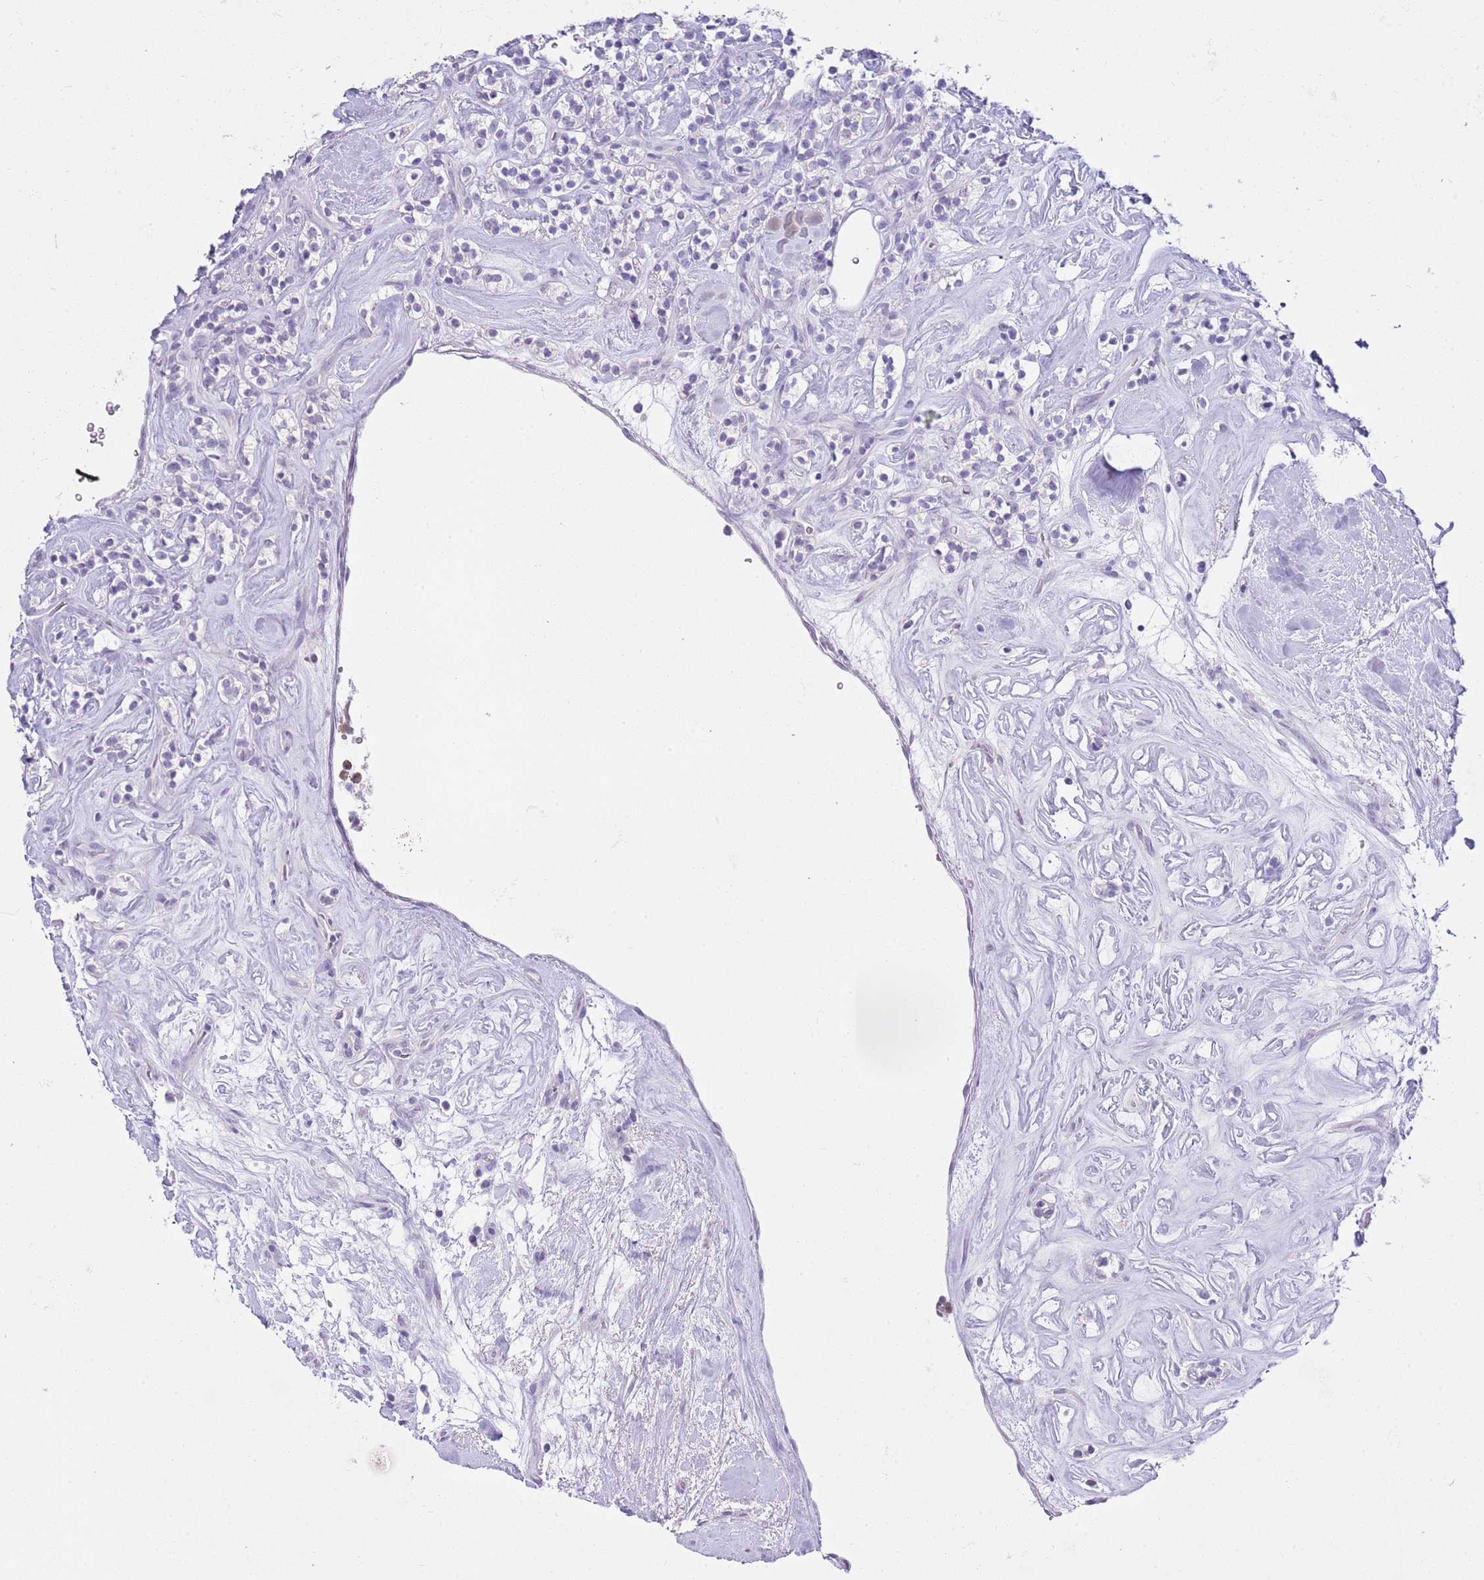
{"staining": {"intensity": "negative", "quantity": "none", "location": "none"}, "tissue": "renal cancer", "cell_type": "Tumor cells", "image_type": "cancer", "snomed": [{"axis": "morphology", "description": "Adenocarcinoma, NOS"}, {"axis": "topography", "description": "Kidney"}], "caption": "Renal adenocarcinoma stained for a protein using immunohistochemistry (IHC) demonstrates no expression tumor cells.", "gene": "OR2Z1", "patient": {"sex": "male", "age": 77}}